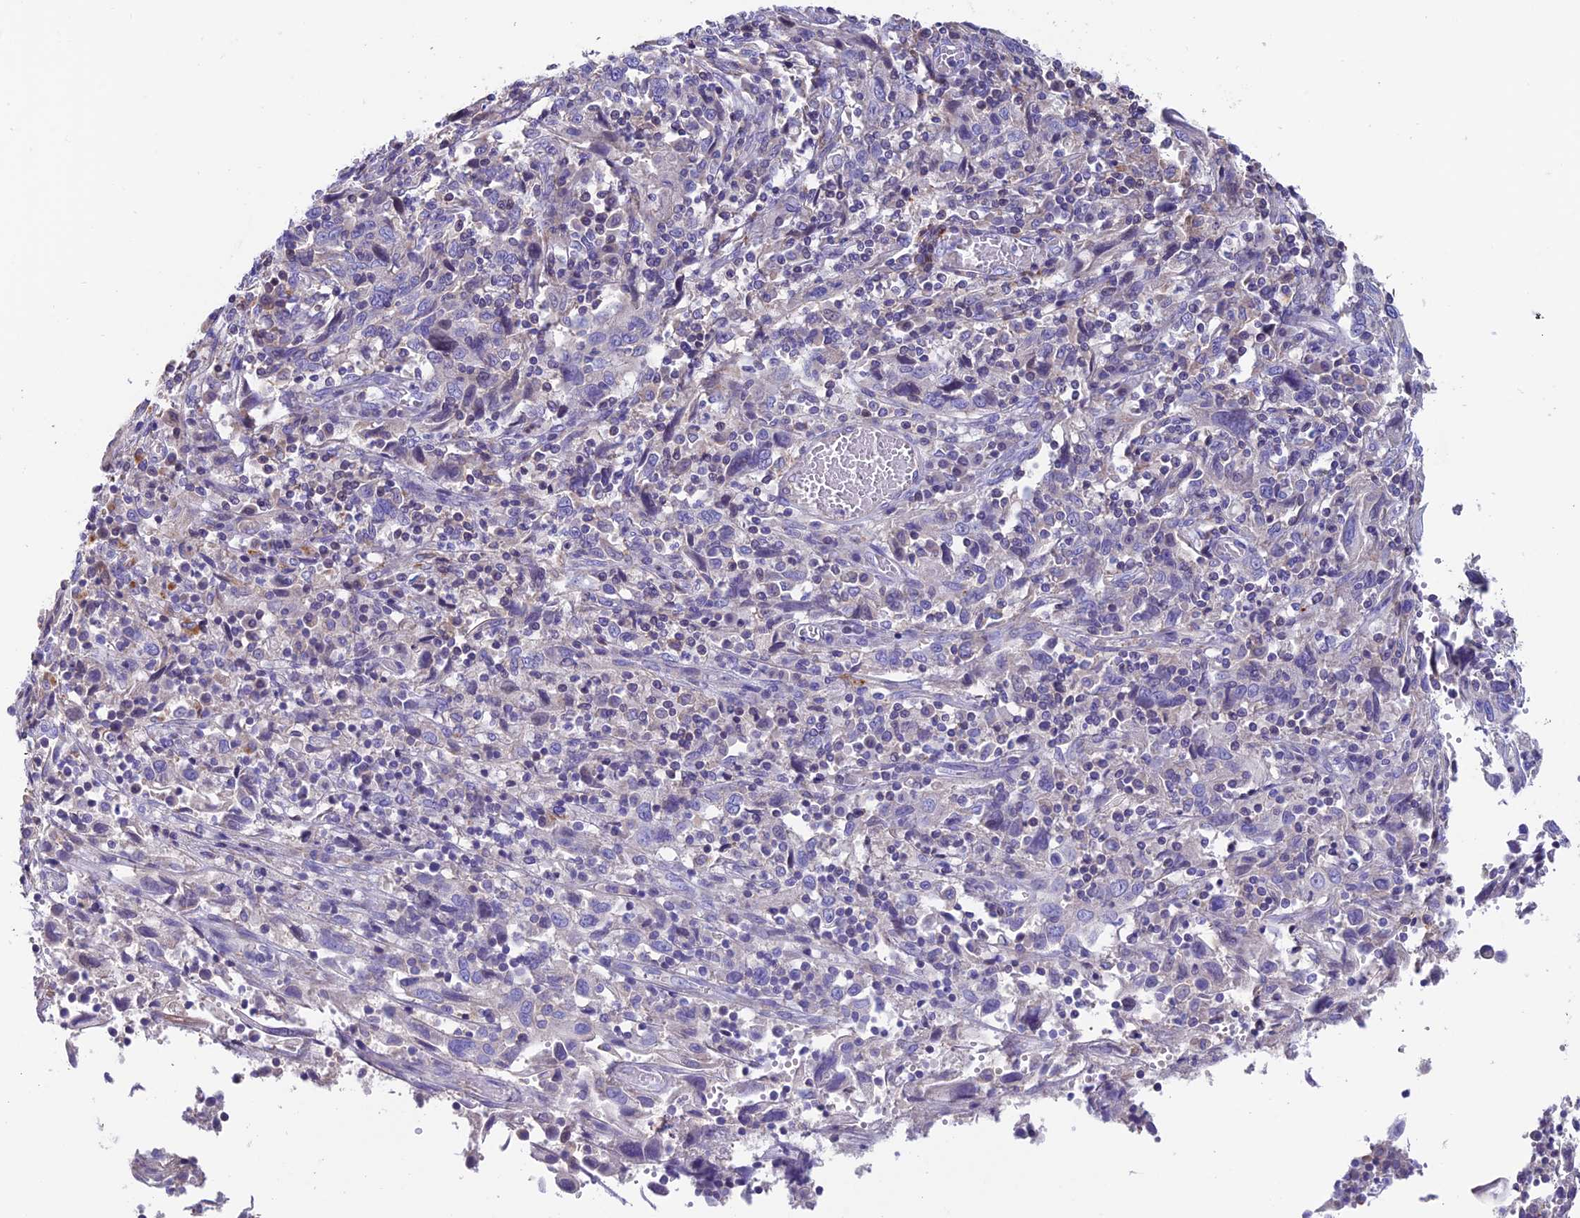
{"staining": {"intensity": "negative", "quantity": "none", "location": "none"}, "tissue": "cervical cancer", "cell_type": "Tumor cells", "image_type": "cancer", "snomed": [{"axis": "morphology", "description": "Squamous cell carcinoma, NOS"}, {"axis": "topography", "description": "Cervix"}], "caption": "Tumor cells show no significant staining in cervical cancer (squamous cell carcinoma).", "gene": "FAM178B", "patient": {"sex": "female", "age": 46}}